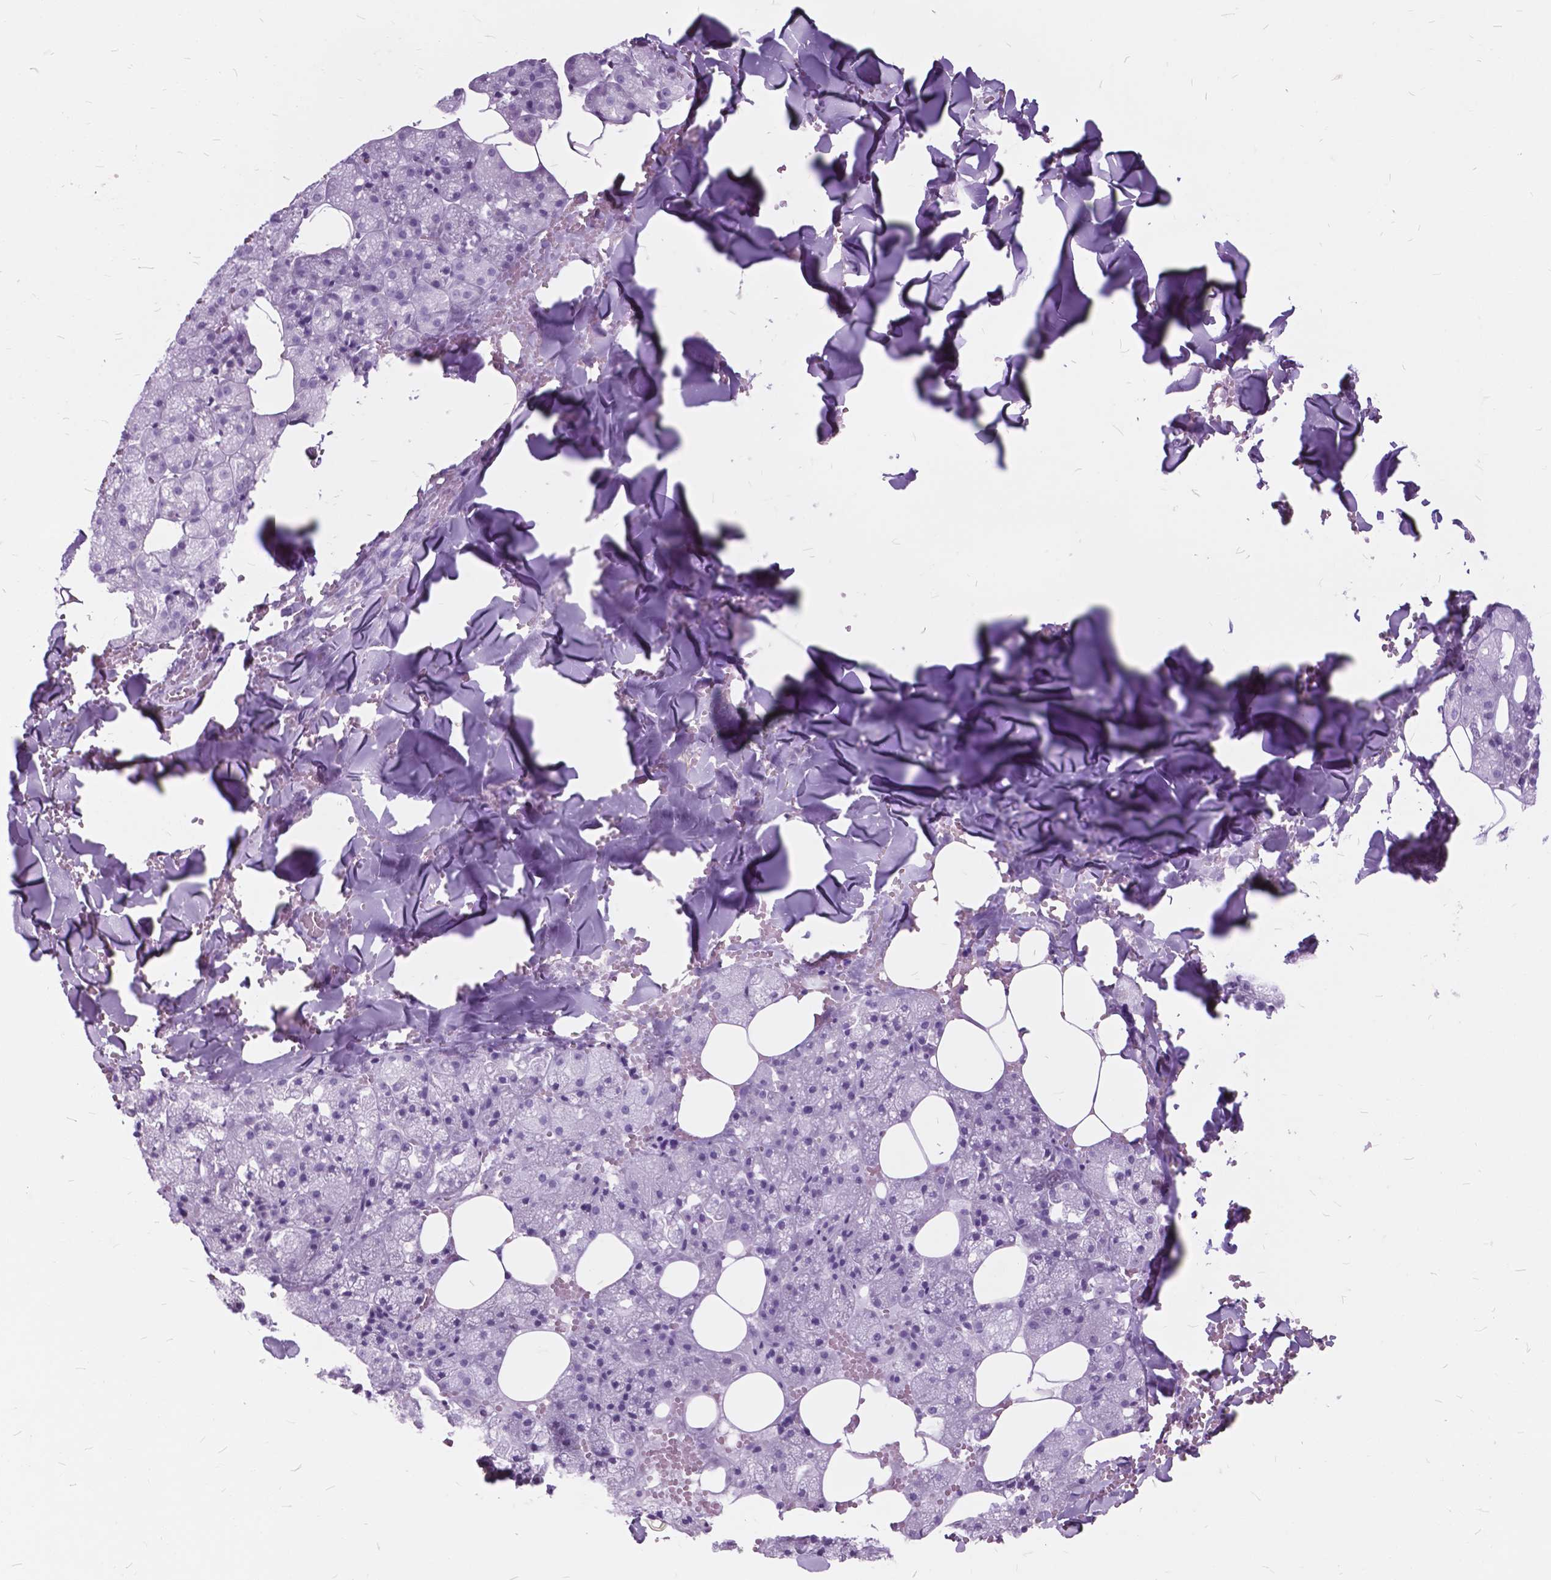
{"staining": {"intensity": "negative", "quantity": "none", "location": "none"}, "tissue": "salivary gland", "cell_type": "Glandular cells", "image_type": "normal", "snomed": [{"axis": "morphology", "description": "Normal tissue, NOS"}, {"axis": "topography", "description": "Salivary gland"}, {"axis": "topography", "description": "Peripheral nerve tissue"}], "caption": "Immunohistochemistry (IHC) of unremarkable salivary gland exhibits no positivity in glandular cells. (Brightfield microscopy of DAB (3,3'-diaminobenzidine) IHC at high magnification).", "gene": "GDF9", "patient": {"sex": "male", "age": 38}}